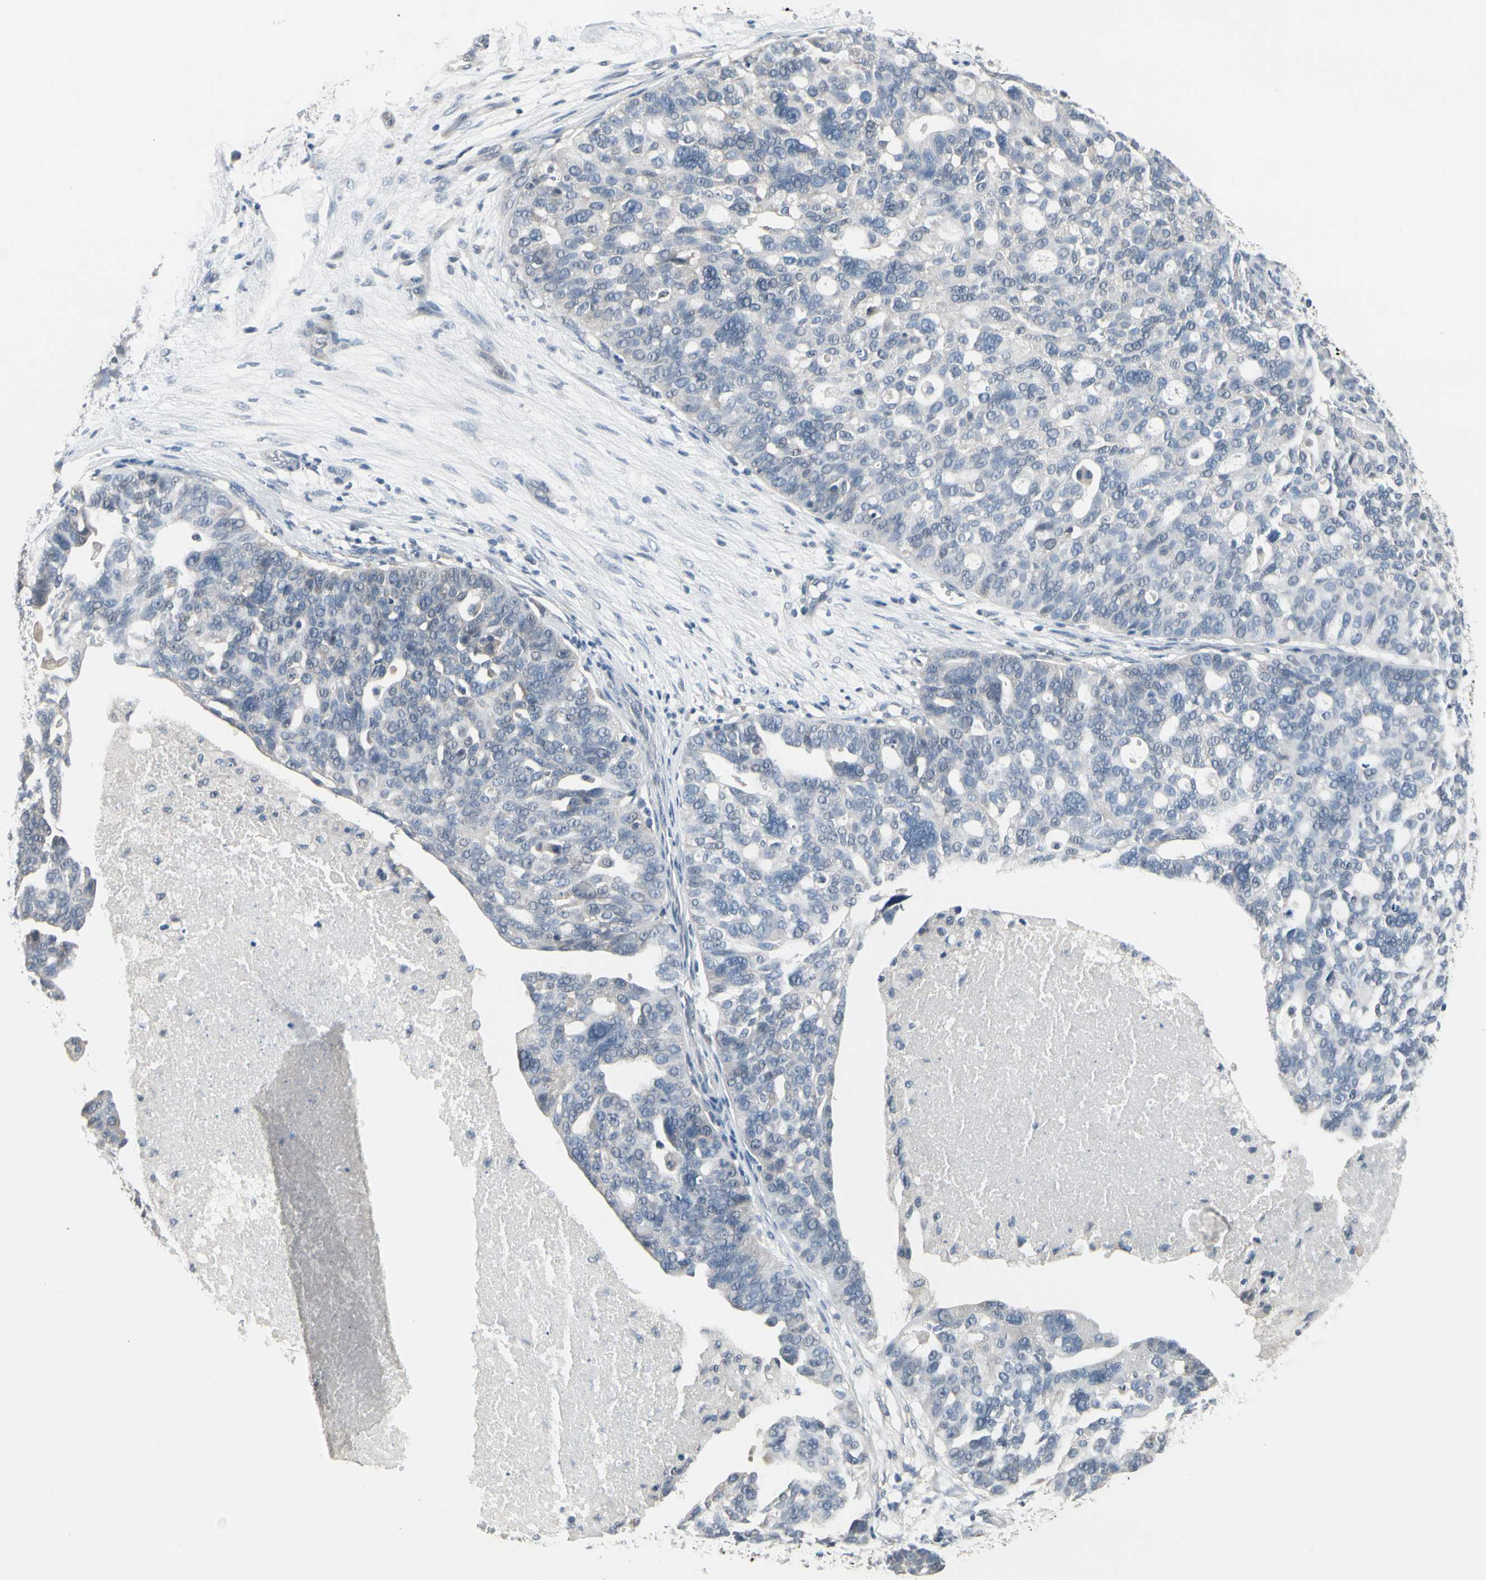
{"staining": {"intensity": "negative", "quantity": "none", "location": "none"}, "tissue": "ovarian cancer", "cell_type": "Tumor cells", "image_type": "cancer", "snomed": [{"axis": "morphology", "description": "Cystadenocarcinoma, serous, NOS"}, {"axis": "topography", "description": "Ovary"}], "caption": "Immunohistochemistry micrograph of human ovarian cancer (serous cystadenocarcinoma) stained for a protein (brown), which exhibits no staining in tumor cells.", "gene": "SV2A", "patient": {"sex": "female", "age": 59}}